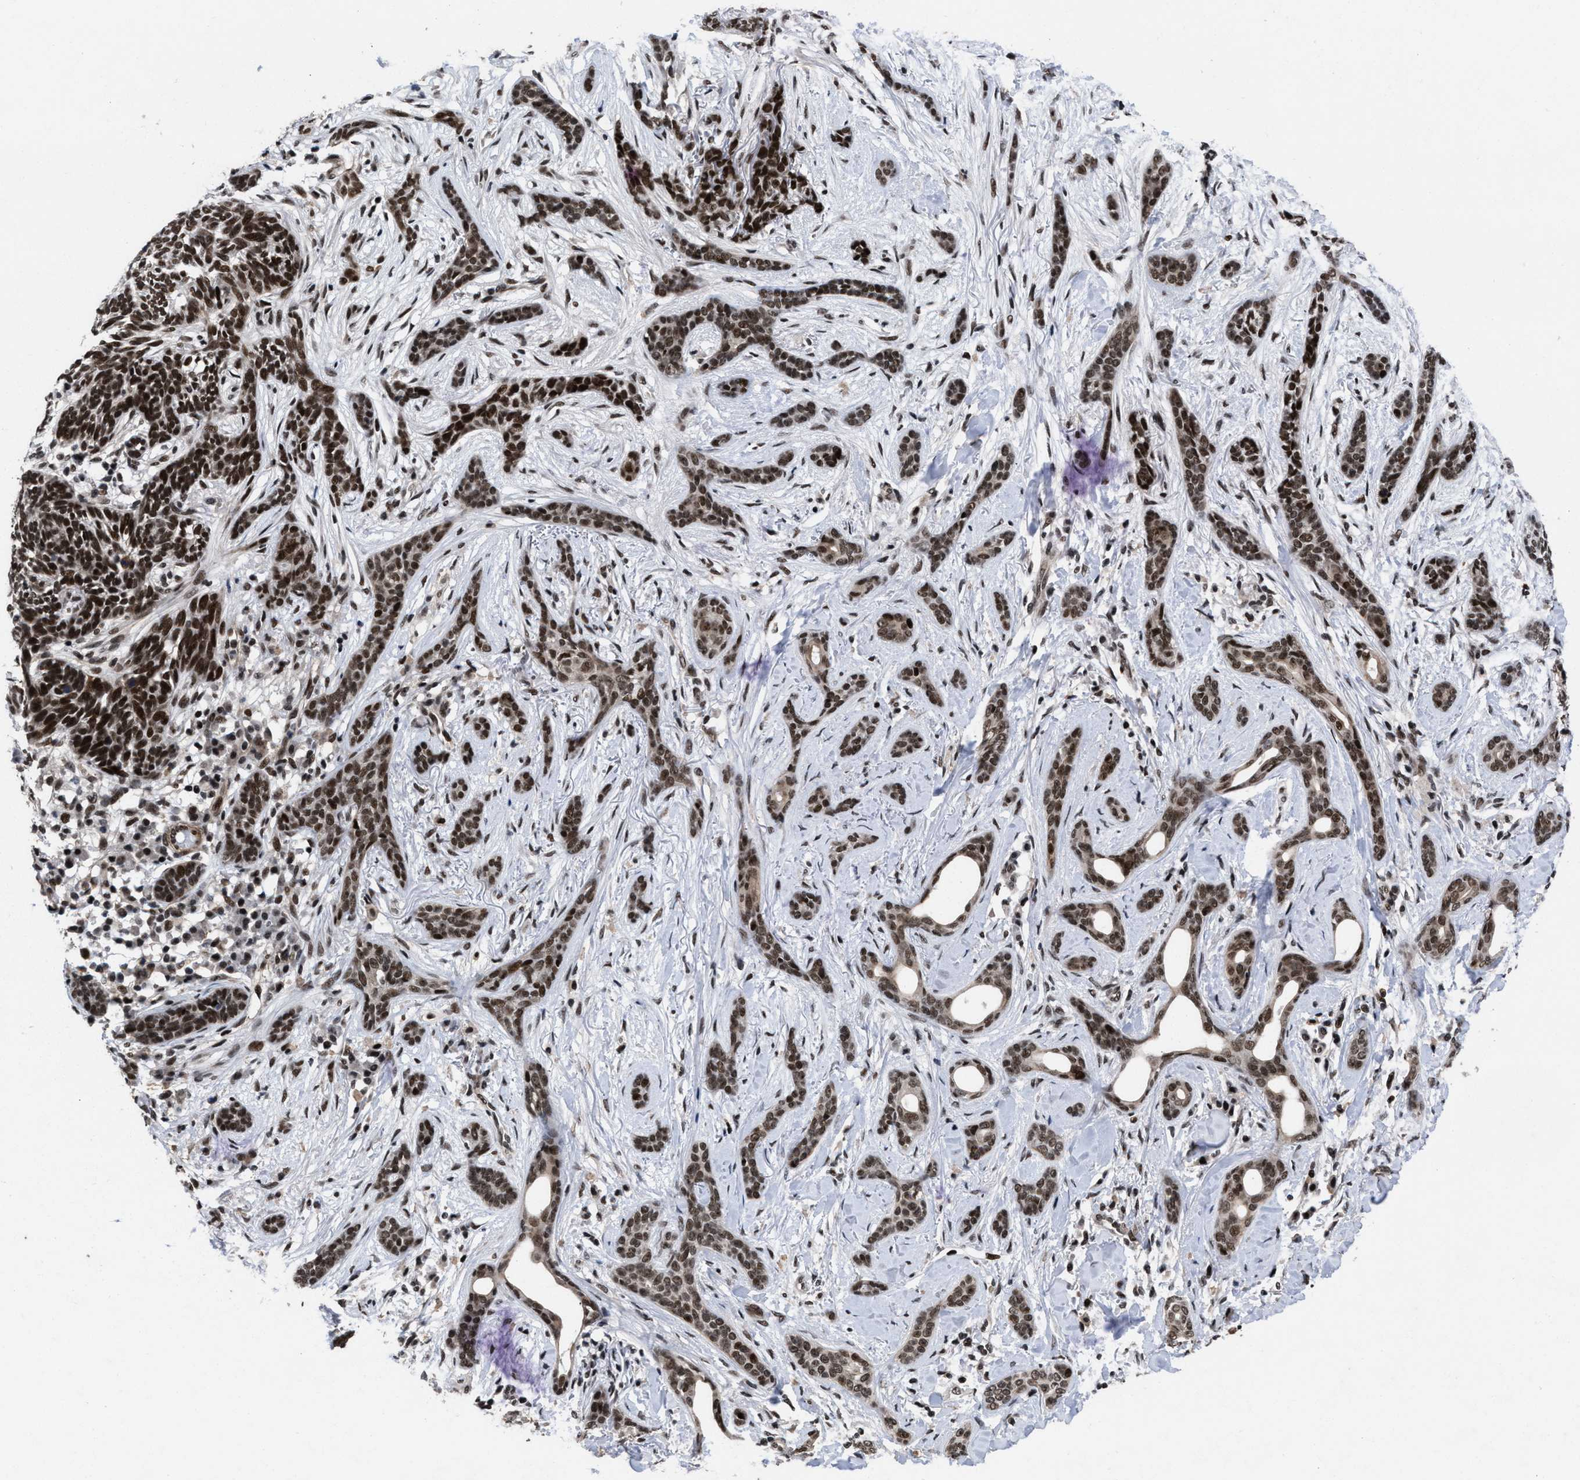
{"staining": {"intensity": "strong", "quantity": ">75%", "location": "nuclear"}, "tissue": "skin cancer", "cell_type": "Tumor cells", "image_type": "cancer", "snomed": [{"axis": "morphology", "description": "Basal cell carcinoma"}, {"axis": "morphology", "description": "Adnexal tumor, benign"}, {"axis": "topography", "description": "Skin"}], "caption": "High-power microscopy captured an immunohistochemistry (IHC) micrograph of skin cancer, revealing strong nuclear positivity in about >75% of tumor cells.", "gene": "WIZ", "patient": {"sex": "female", "age": 42}}